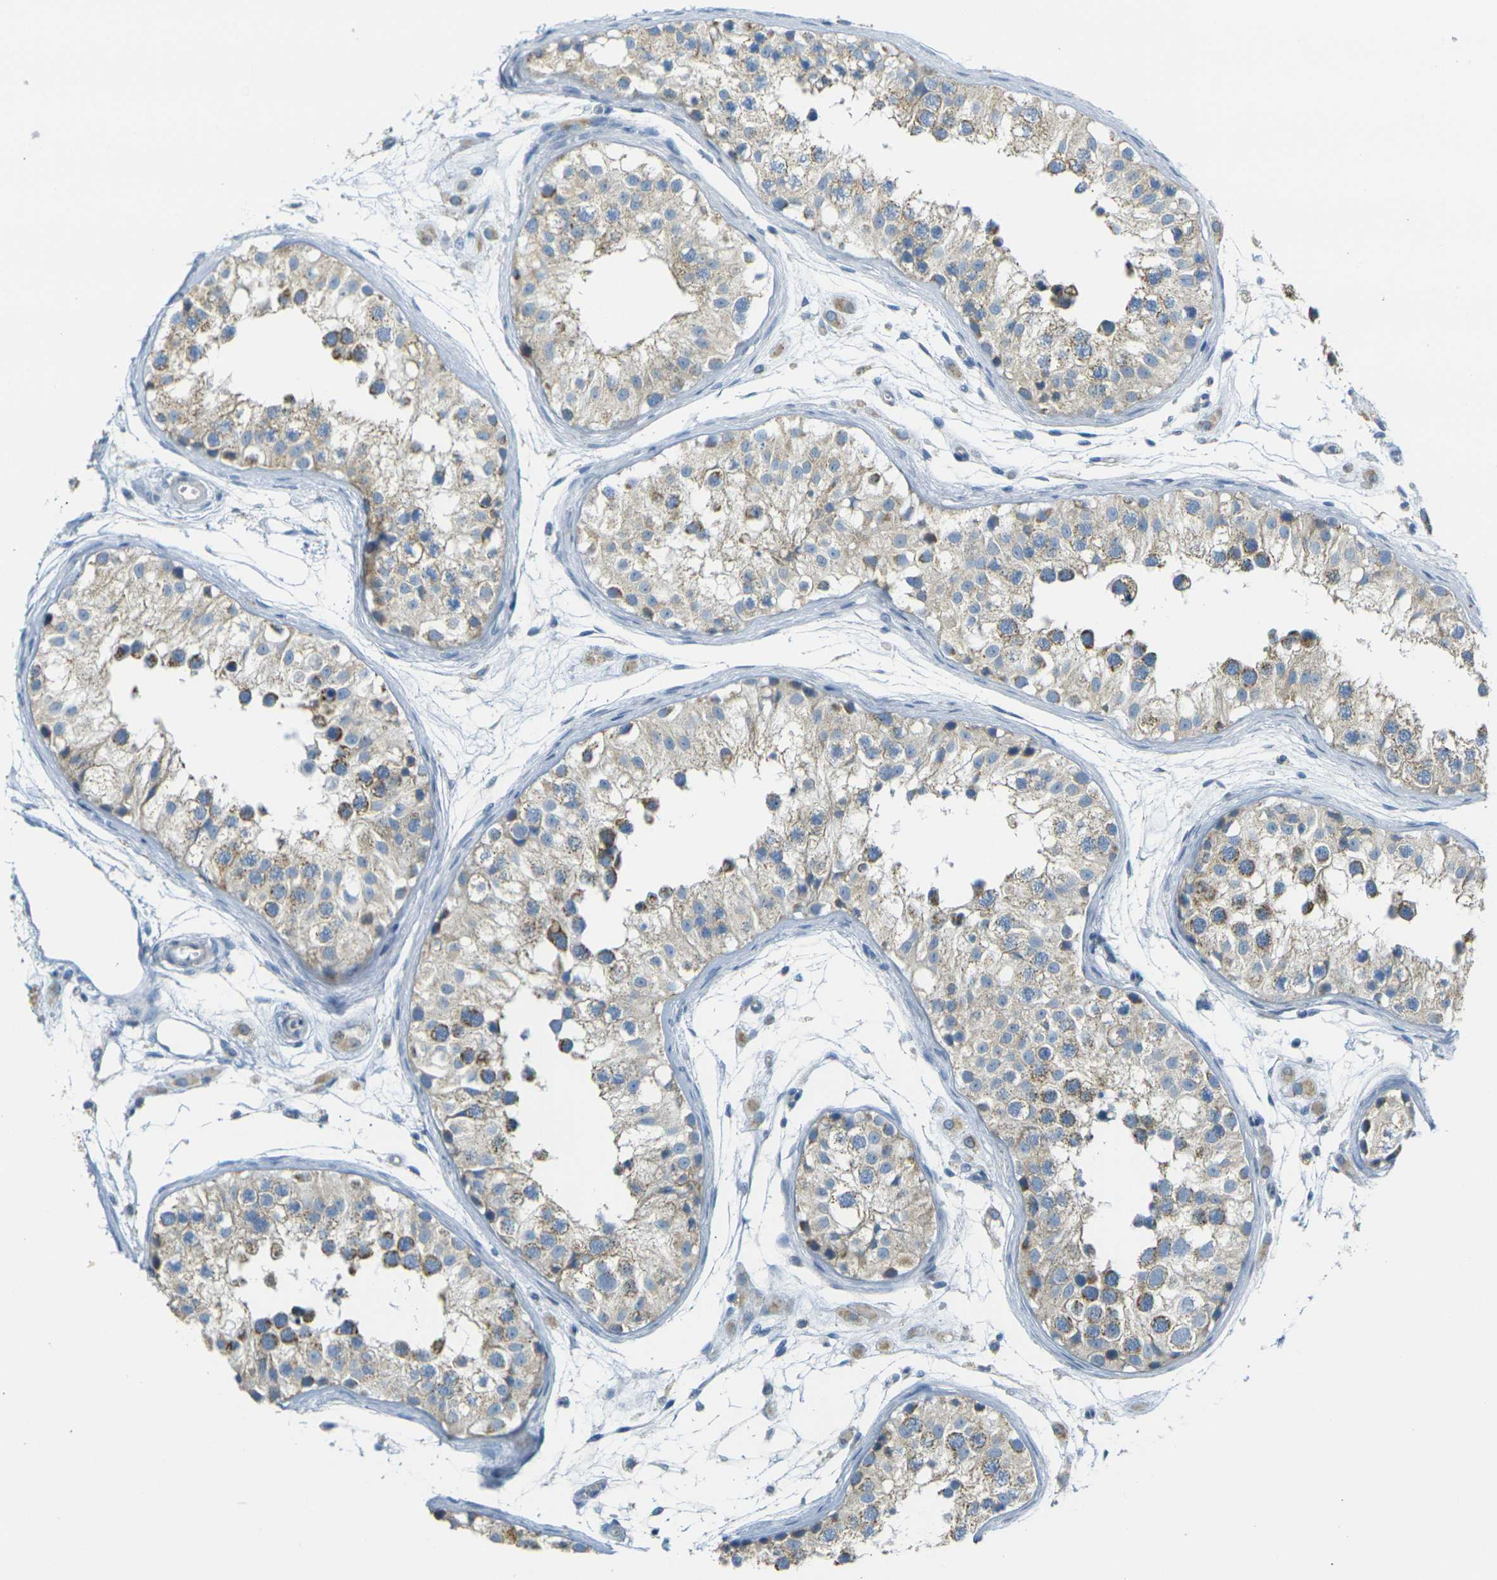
{"staining": {"intensity": "weak", "quantity": ">75%", "location": "cytoplasmic/membranous"}, "tissue": "testis", "cell_type": "Cells in seminiferous ducts", "image_type": "normal", "snomed": [{"axis": "morphology", "description": "Normal tissue, NOS"}, {"axis": "morphology", "description": "Adenocarcinoma, metastatic, NOS"}, {"axis": "topography", "description": "Testis"}], "caption": "IHC of normal testis displays low levels of weak cytoplasmic/membranous expression in about >75% of cells in seminiferous ducts. The protein is shown in brown color, while the nuclei are stained blue.", "gene": "PARD6B", "patient": {"sex": "male", "age": 26}}